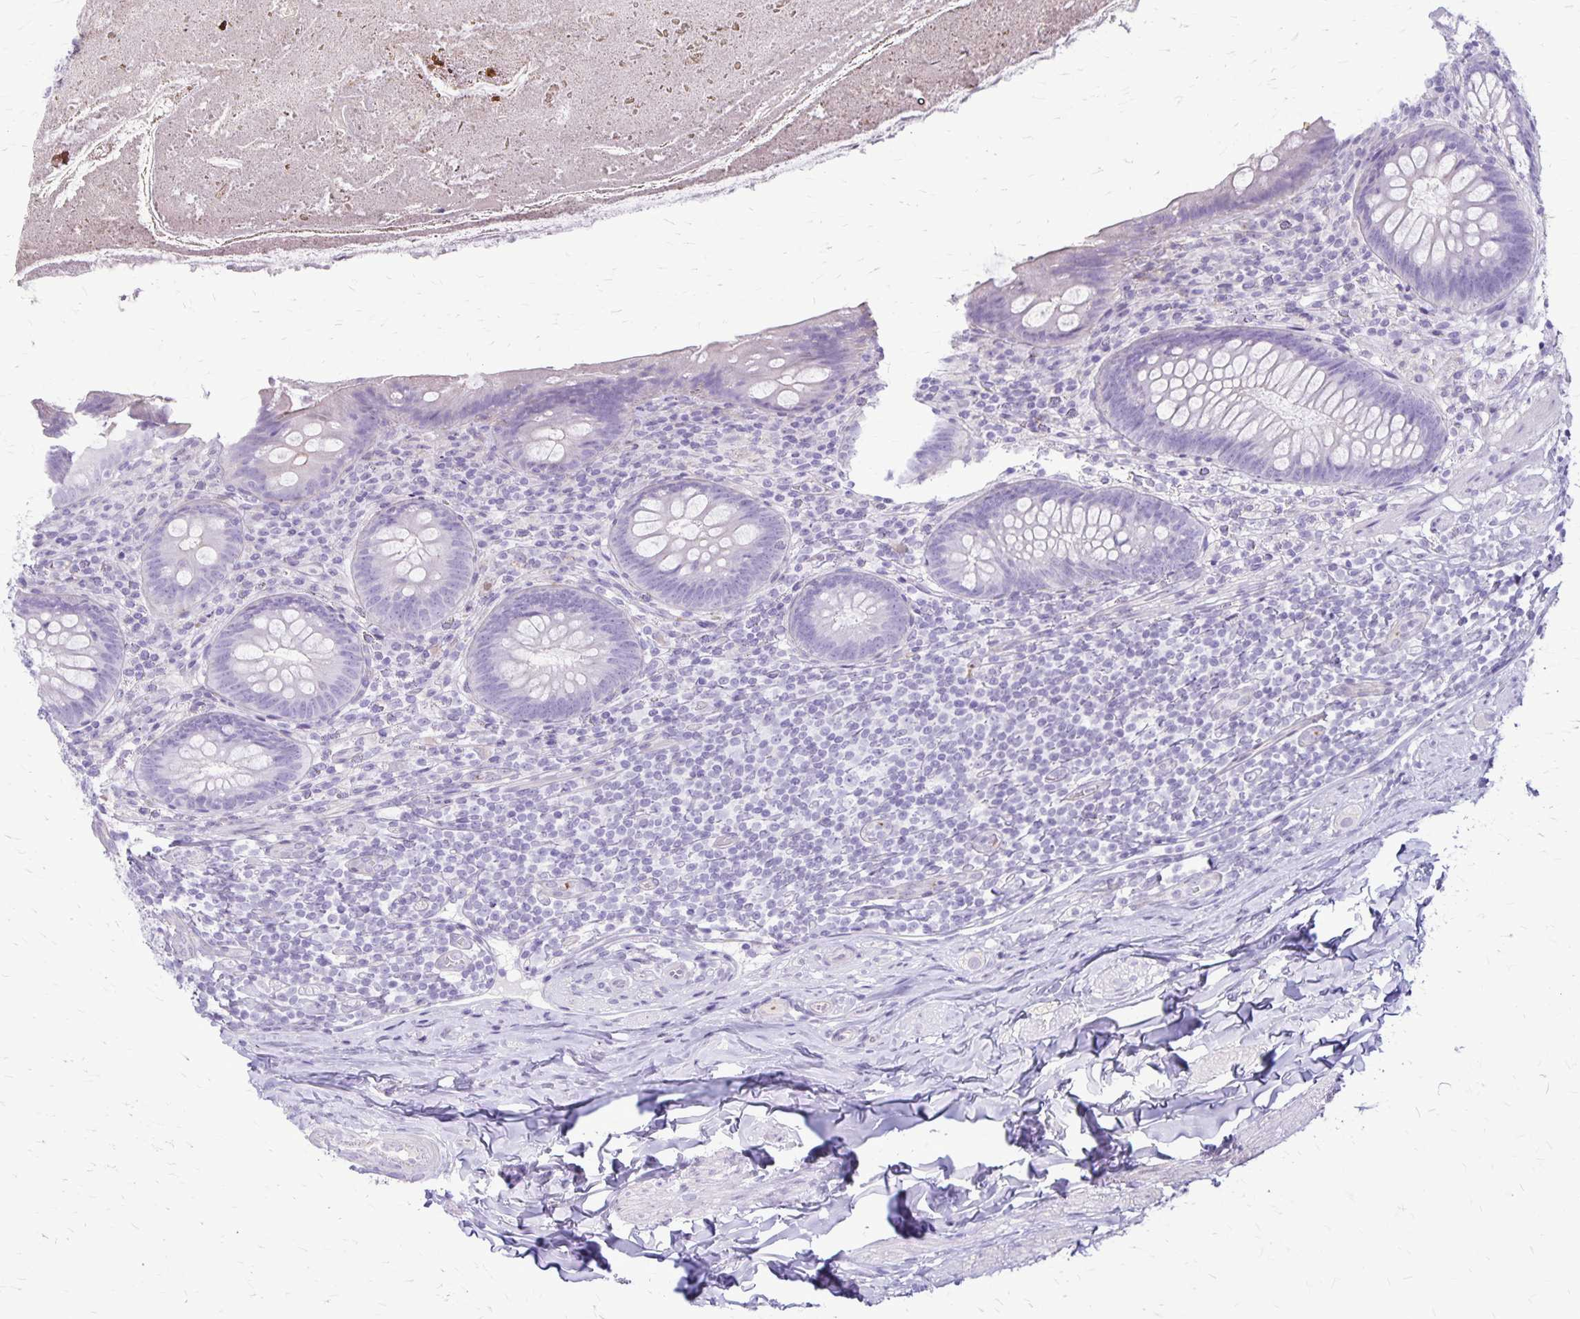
{"staining": {"intensity": "negative", "quantity": "none", "location": "none"}, "tissue": "appendix", "cell_type": "Glandular cells", "image_type": "normal", "snomed": [{"axis": "morphology", "description": "Normal tissue, NOS"}, {"axis": "topography", "description": "Appendix"}], "caption": "Immunohistochemistry (IHC) of benign human appendix reveals no expression in glandular cells.", "gene": "GP9", "patient": {"sex": "male", "age": 47}}